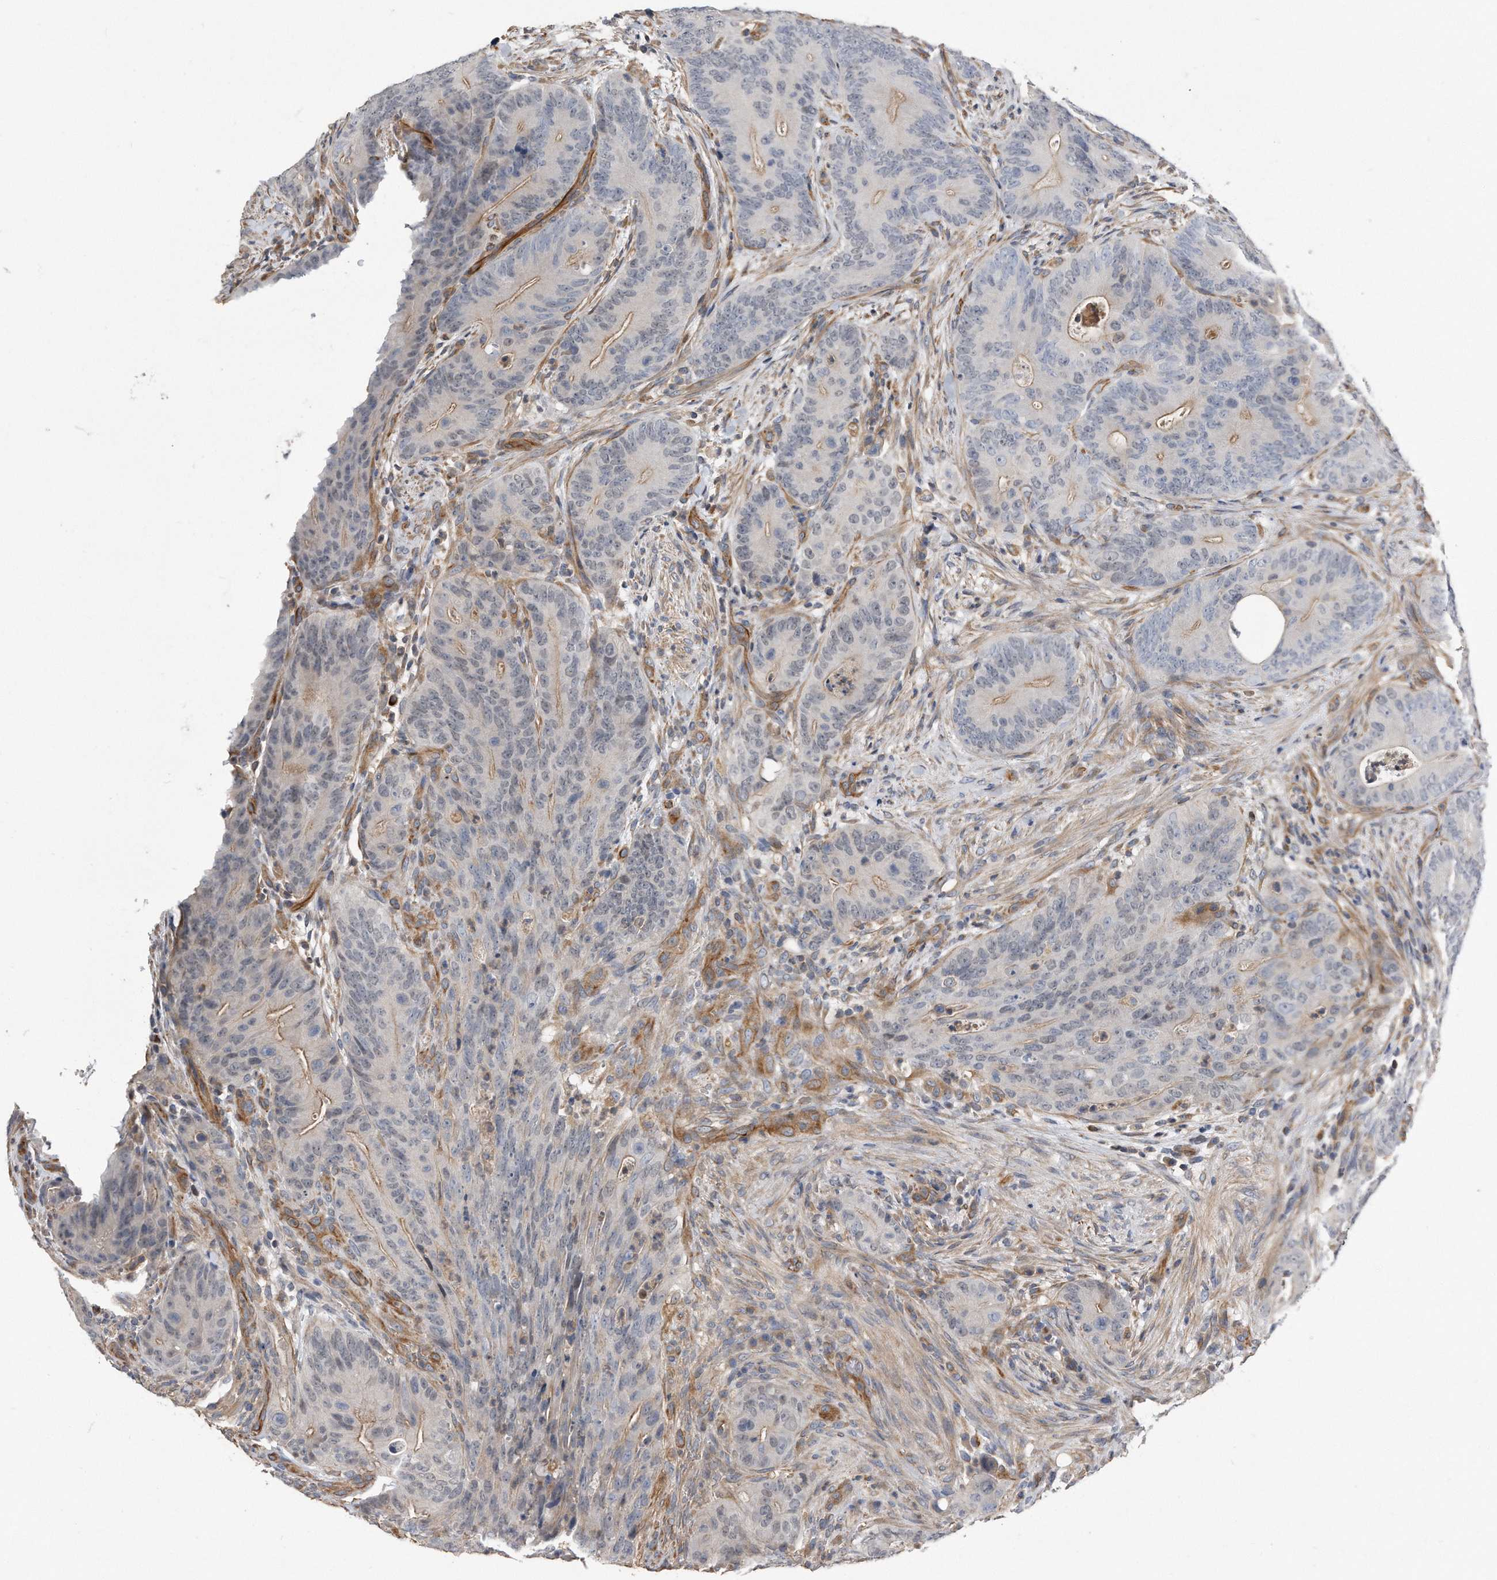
{"staining": {"intensity": "moderate", "quantity": "25%-75%", "location": "cytoplasmic/membranous"}, "tissue": "colorectal cancer", "cell_type": "Tumor cells", "image_type": "cancer", "snomed": [{"axis": "morphology", "description": "Normal tissue, NOS"}, {"axis": "topography", "description": "Colon"}], "caption": "Immunohistochemistry (IHC) of colorectal cancer reveals medium levels of moderate cytoplasmic/membranous positivity in approximately 25%-75% of tumor cells.", "gene": "GPC1", "patient": {"sex": "female", "age": 82}}